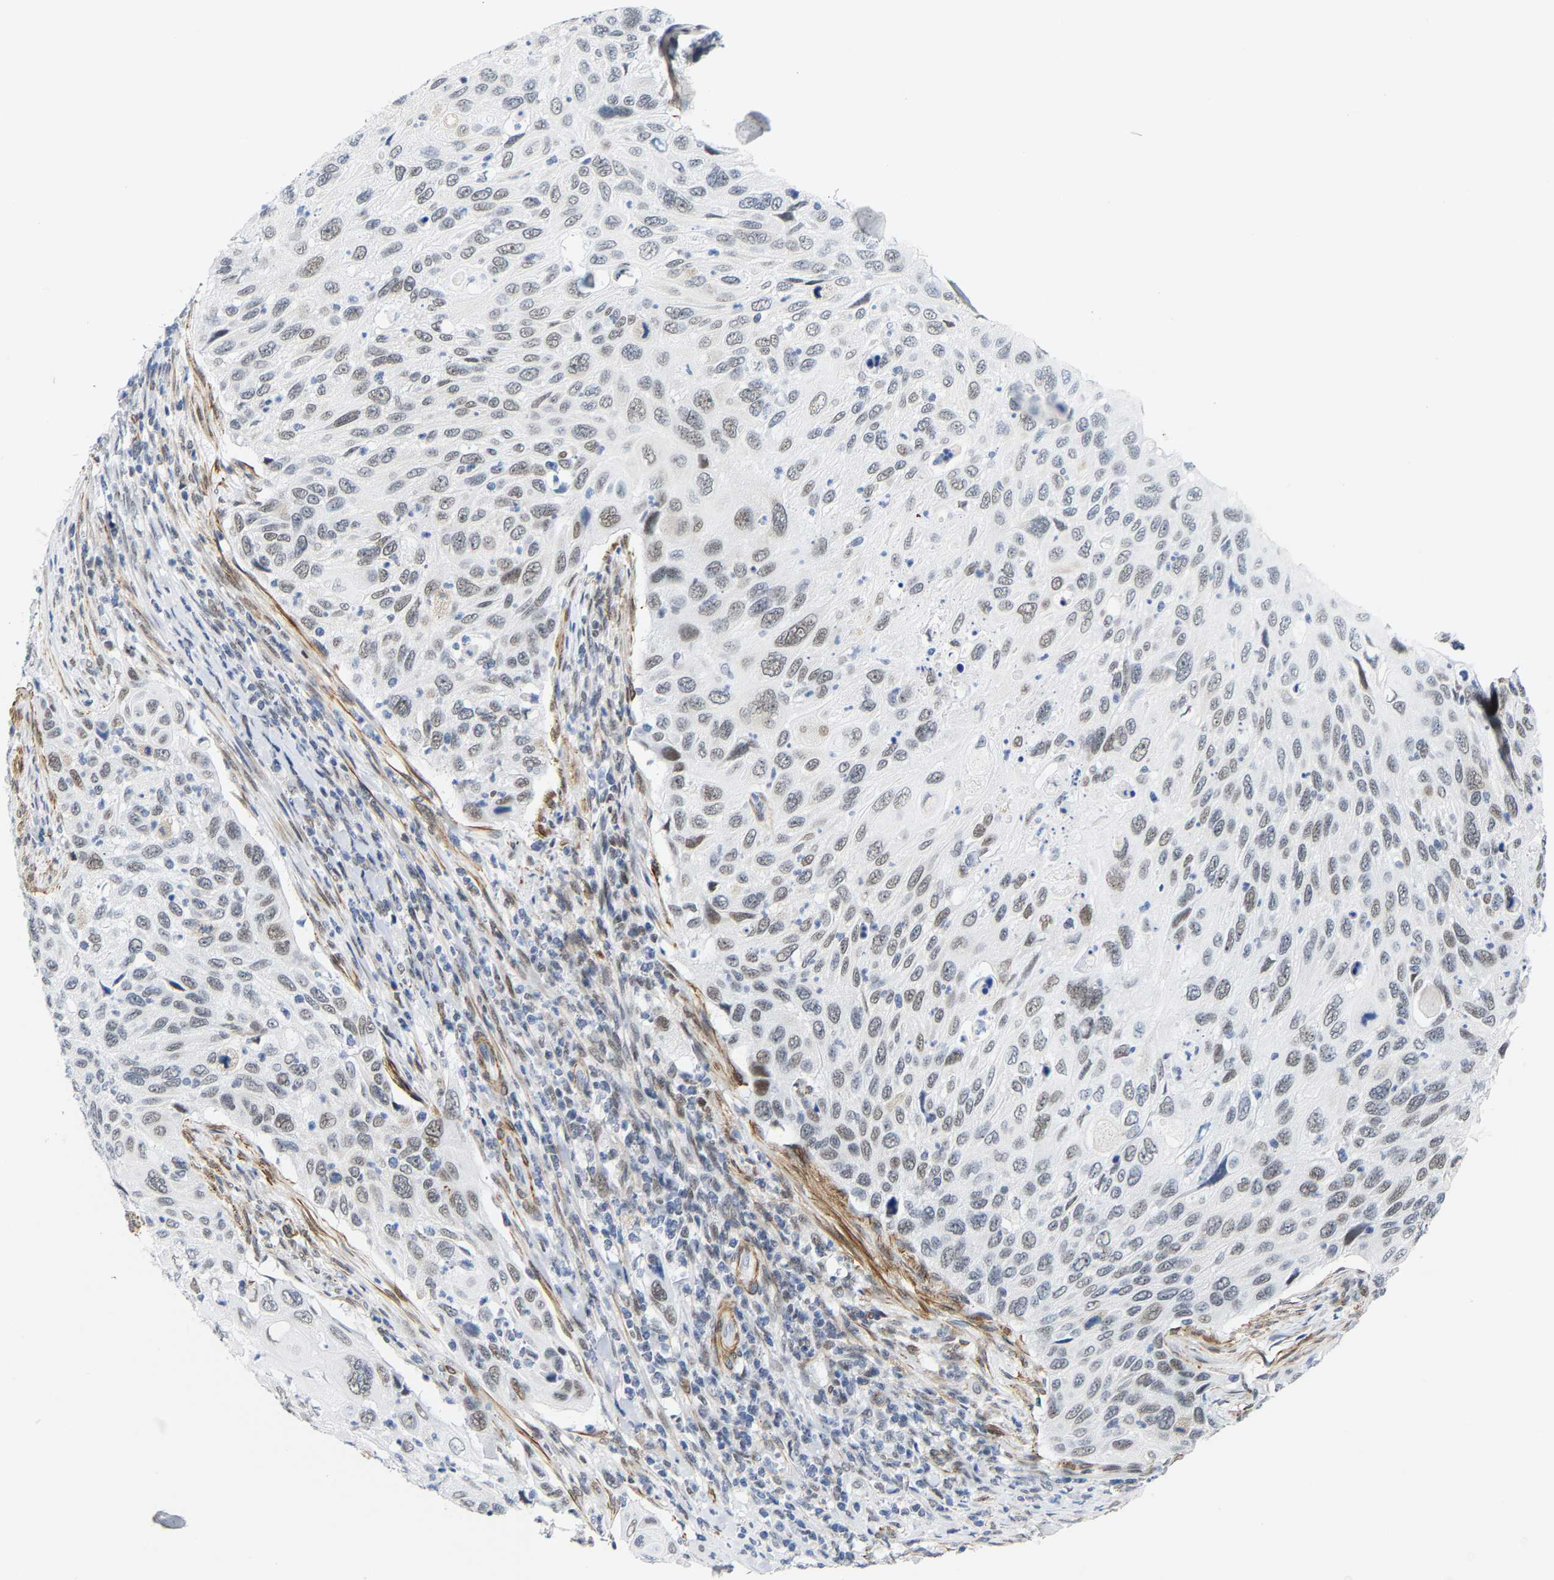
{"staining": {"intensity": "weak", "quantity": "25%-75%", "location": "nuclear"}, "tissue": "cervical cancer", "cell_type": "Tumor cells", "image_type": "cancer", "snomed": [{"axis": "morphology", "description": "Squamous cell carcinoma, NOS"}, {"axis": "topography", "description": "Cervix"}], "caption": "This micrograph displays immunohistochemistry (IHC) staining of cervical cancer, with low weak nuclear expression in approximately 25%-75% of tumor cells.", "gene": "FAM180A", "patient": {"sex": "female", "age": 70}}